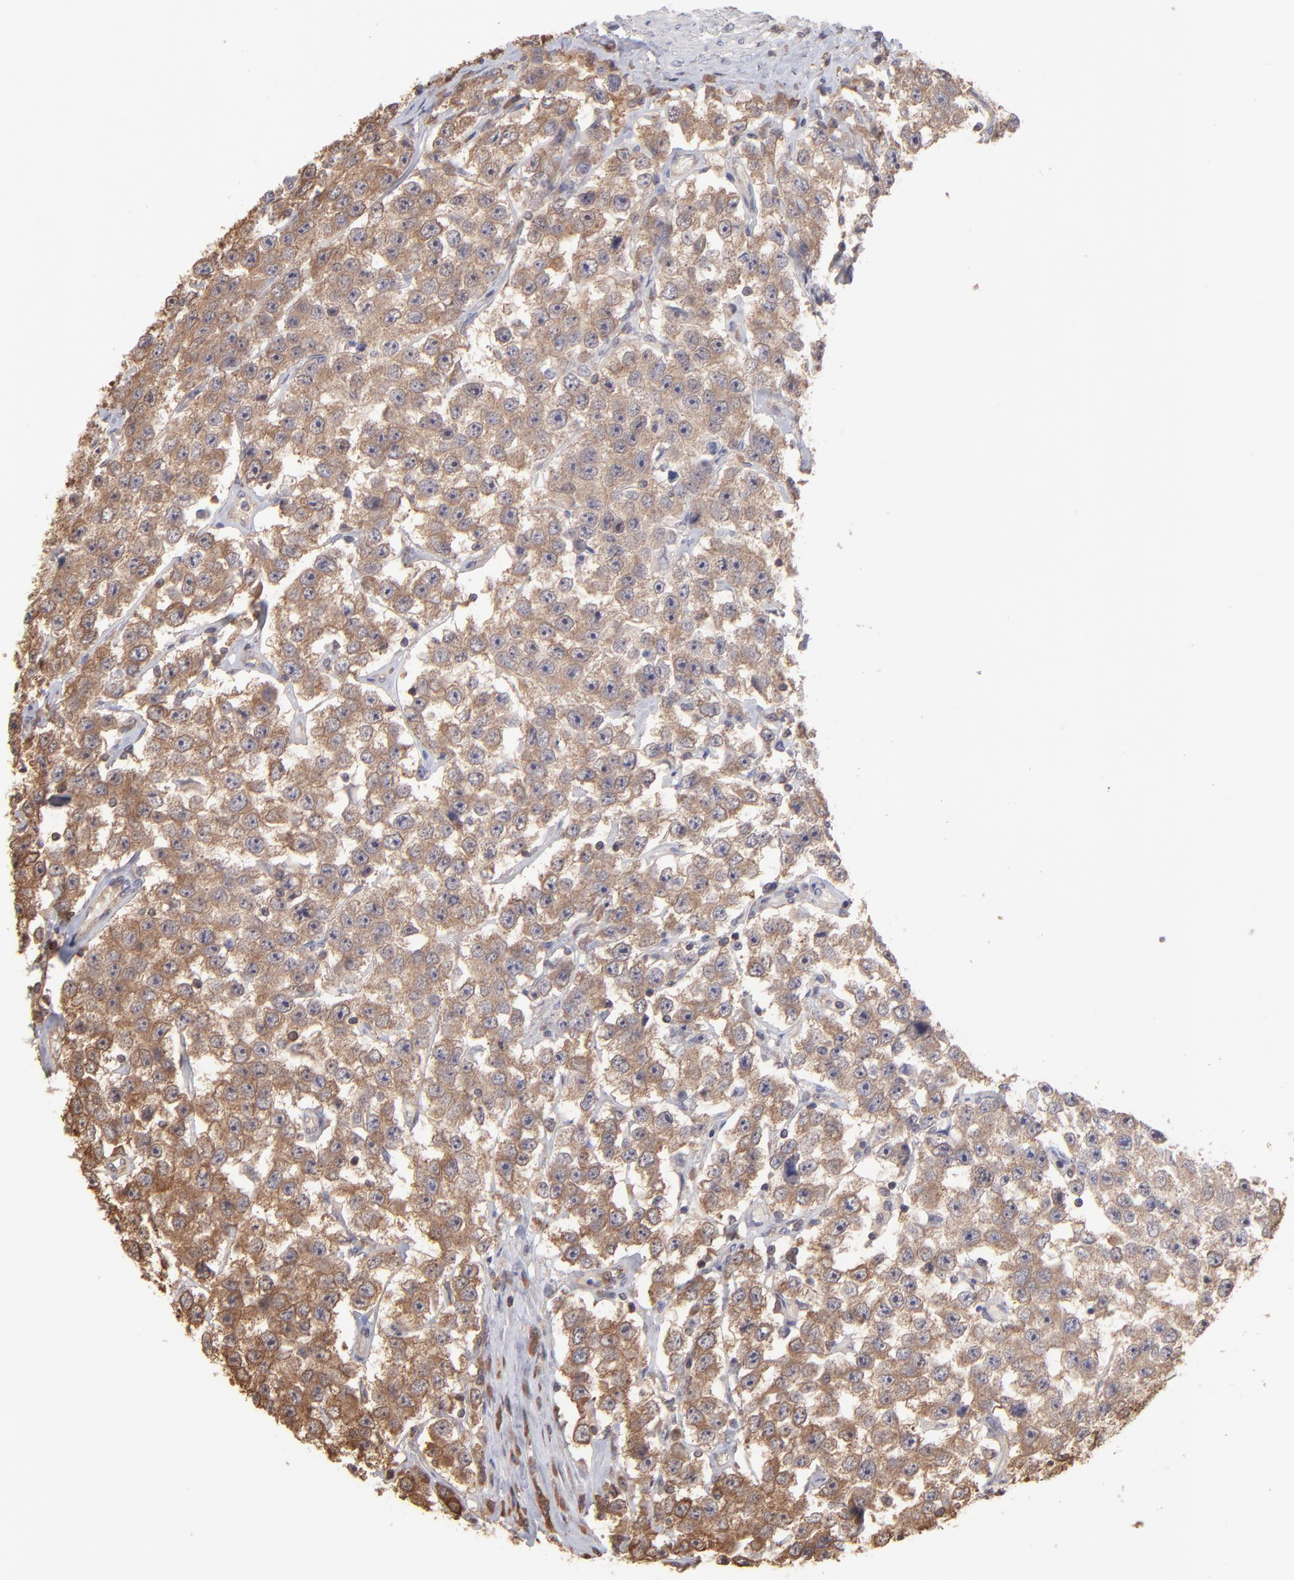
{"staining": {"intensity": "strong", "quantity": ">75%", "location": "cytoplasmic/membranous"}, "tissue": "testis cancer", "cell_type": "Tumor cells", "image_type": "cancer", "snomed": [{"axis": "morphology", "description": "Seminoma, NOS"}, {"axis": "topography", "description": "Testis"}], "caption": "IHC micrograph of seminoma (testis) stained for a protein (brown), which exhibits high levels of strong cytoplasmic/membranous expression in approximately >75% of tumor cells.", "gene": "MAP2K2", "patient": {"sex": "male", "age": 52}}